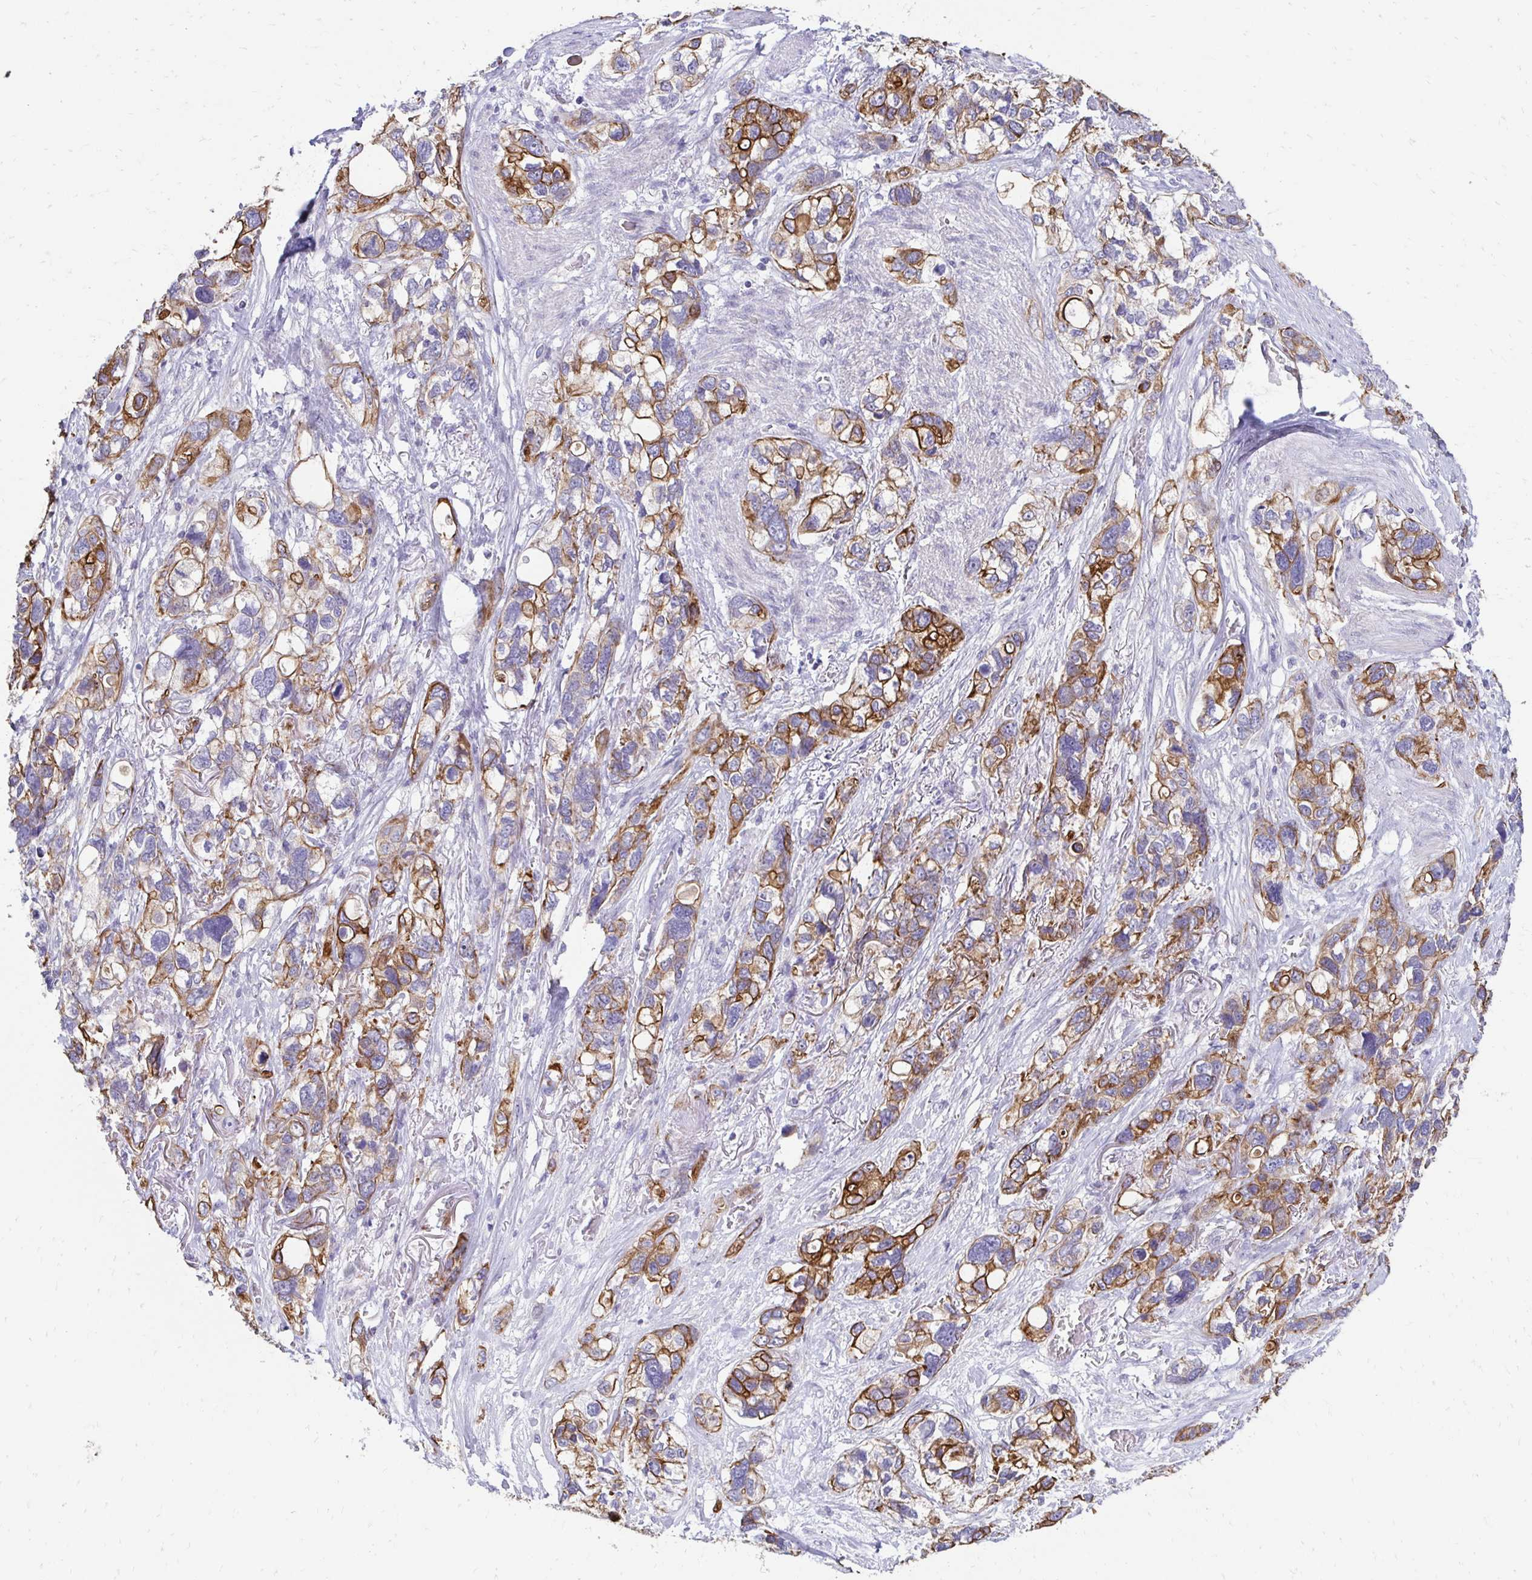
{"staining": {"intensity": "moderate", "quantity": "25%-75%", "location": "cytoplasmic/membranous"}, "tissue": "stomach cancer", "cell_type": "Tumor cells", "image_type": "cancer", "snomed": [{"axis": "morphology", "description": "Adenocarcinoma, NOS"}, {"axis": "topography", "description": "Stomach, upper"}], "caption": "Brown immunohistochemical staining in human stomach adenocarcinoma reveals moderate cytoplasmic/membranous positivity in about 25%-75% of tumor cells.", "gene": "C1QTNF2", "patient": {"sex": "female", "age": 81}}